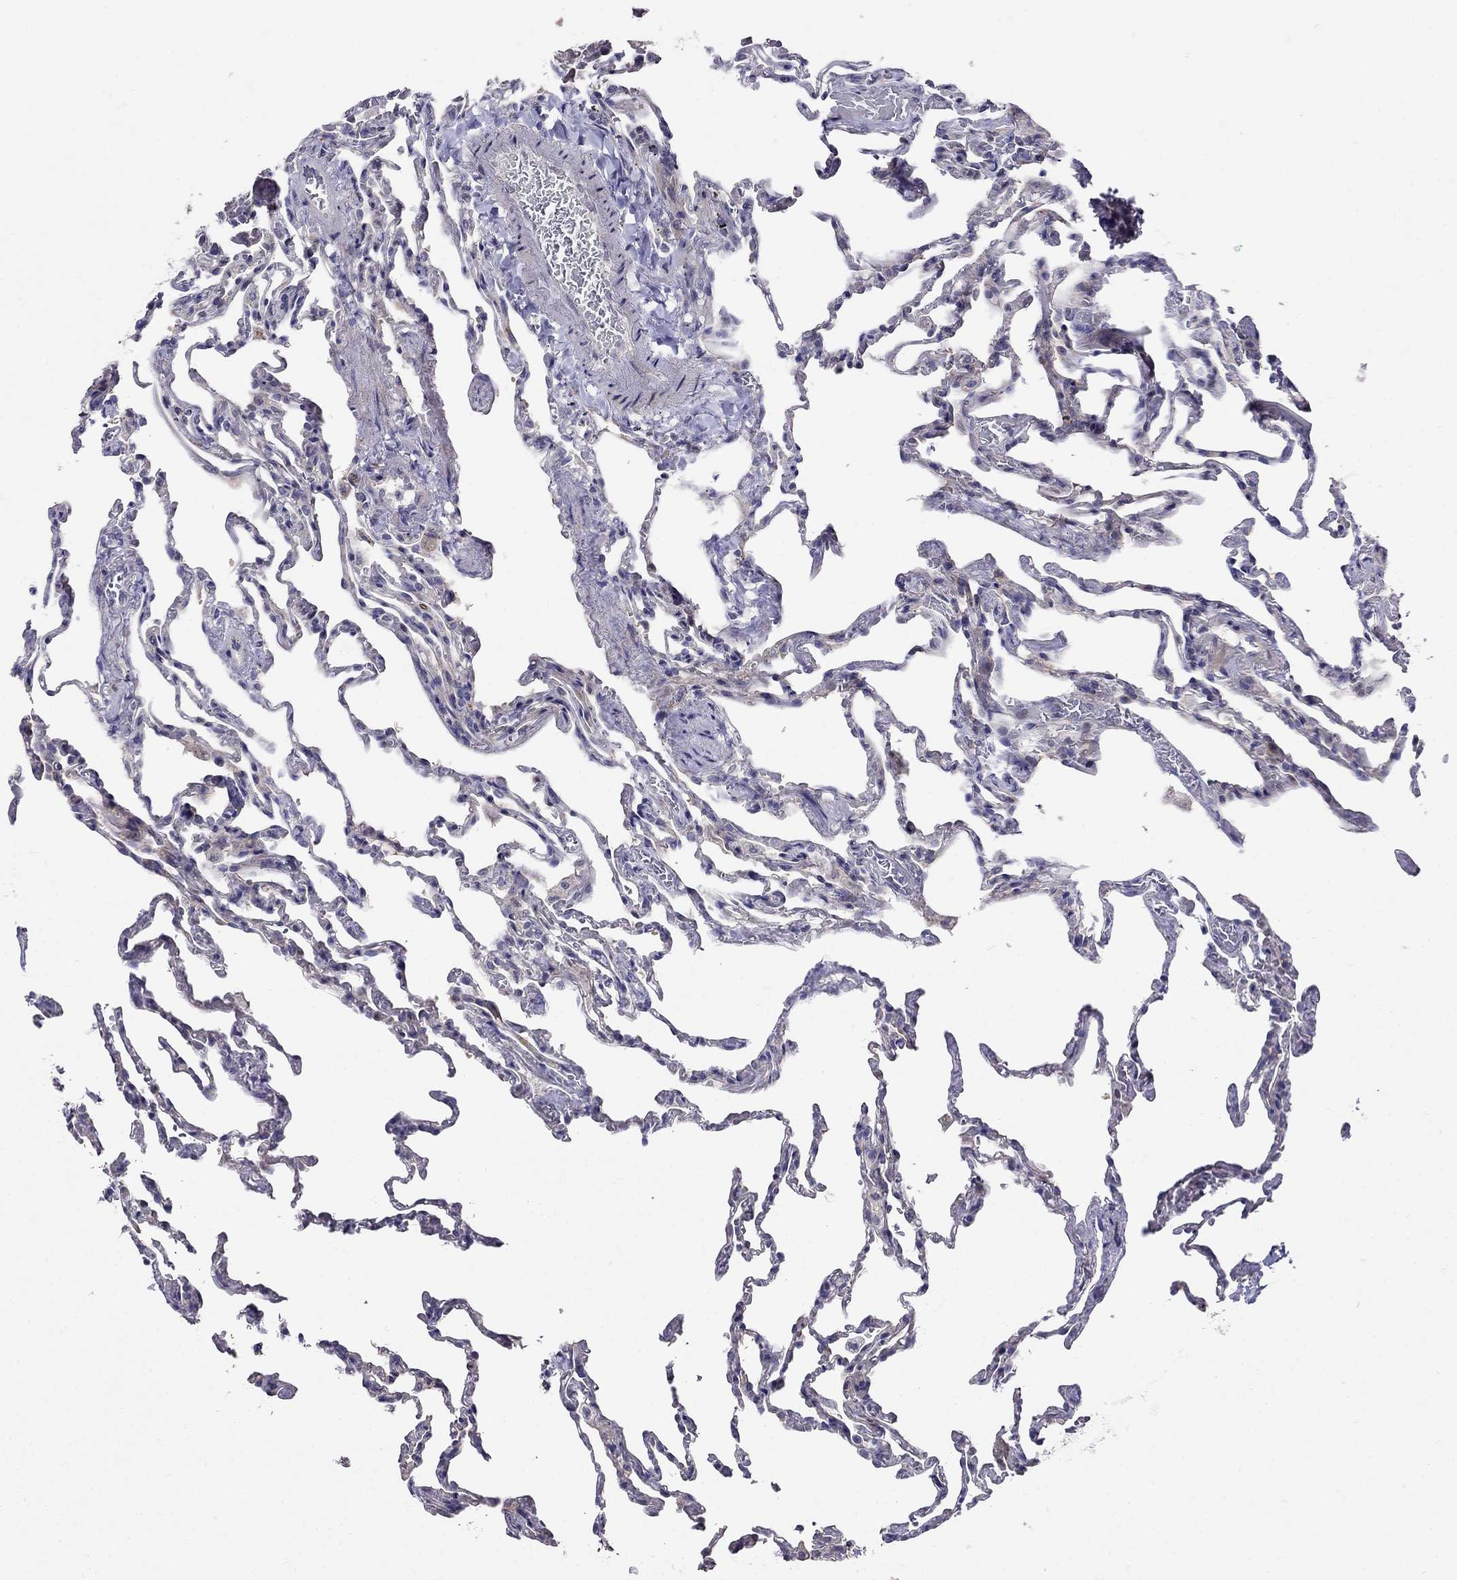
{"staining": {"intensity": "negative", "quantity": "none", "location": "none"}, "tissue": "lung", "cell_type": "Alveolar cells", "image_type": "normal", "snomed": [{"axis": "morphology", "description": "Normal tissue, NOS"}, {"axis": "topography", "description": "Lung"}], "caption": "Immunohistochemical staining of benign human lung demonstrates no significant staining in alveolar cells. Nuclei are stained in blue.", "gene": "MAGEB4", "patient": {"sex": "female", "age": 43}}